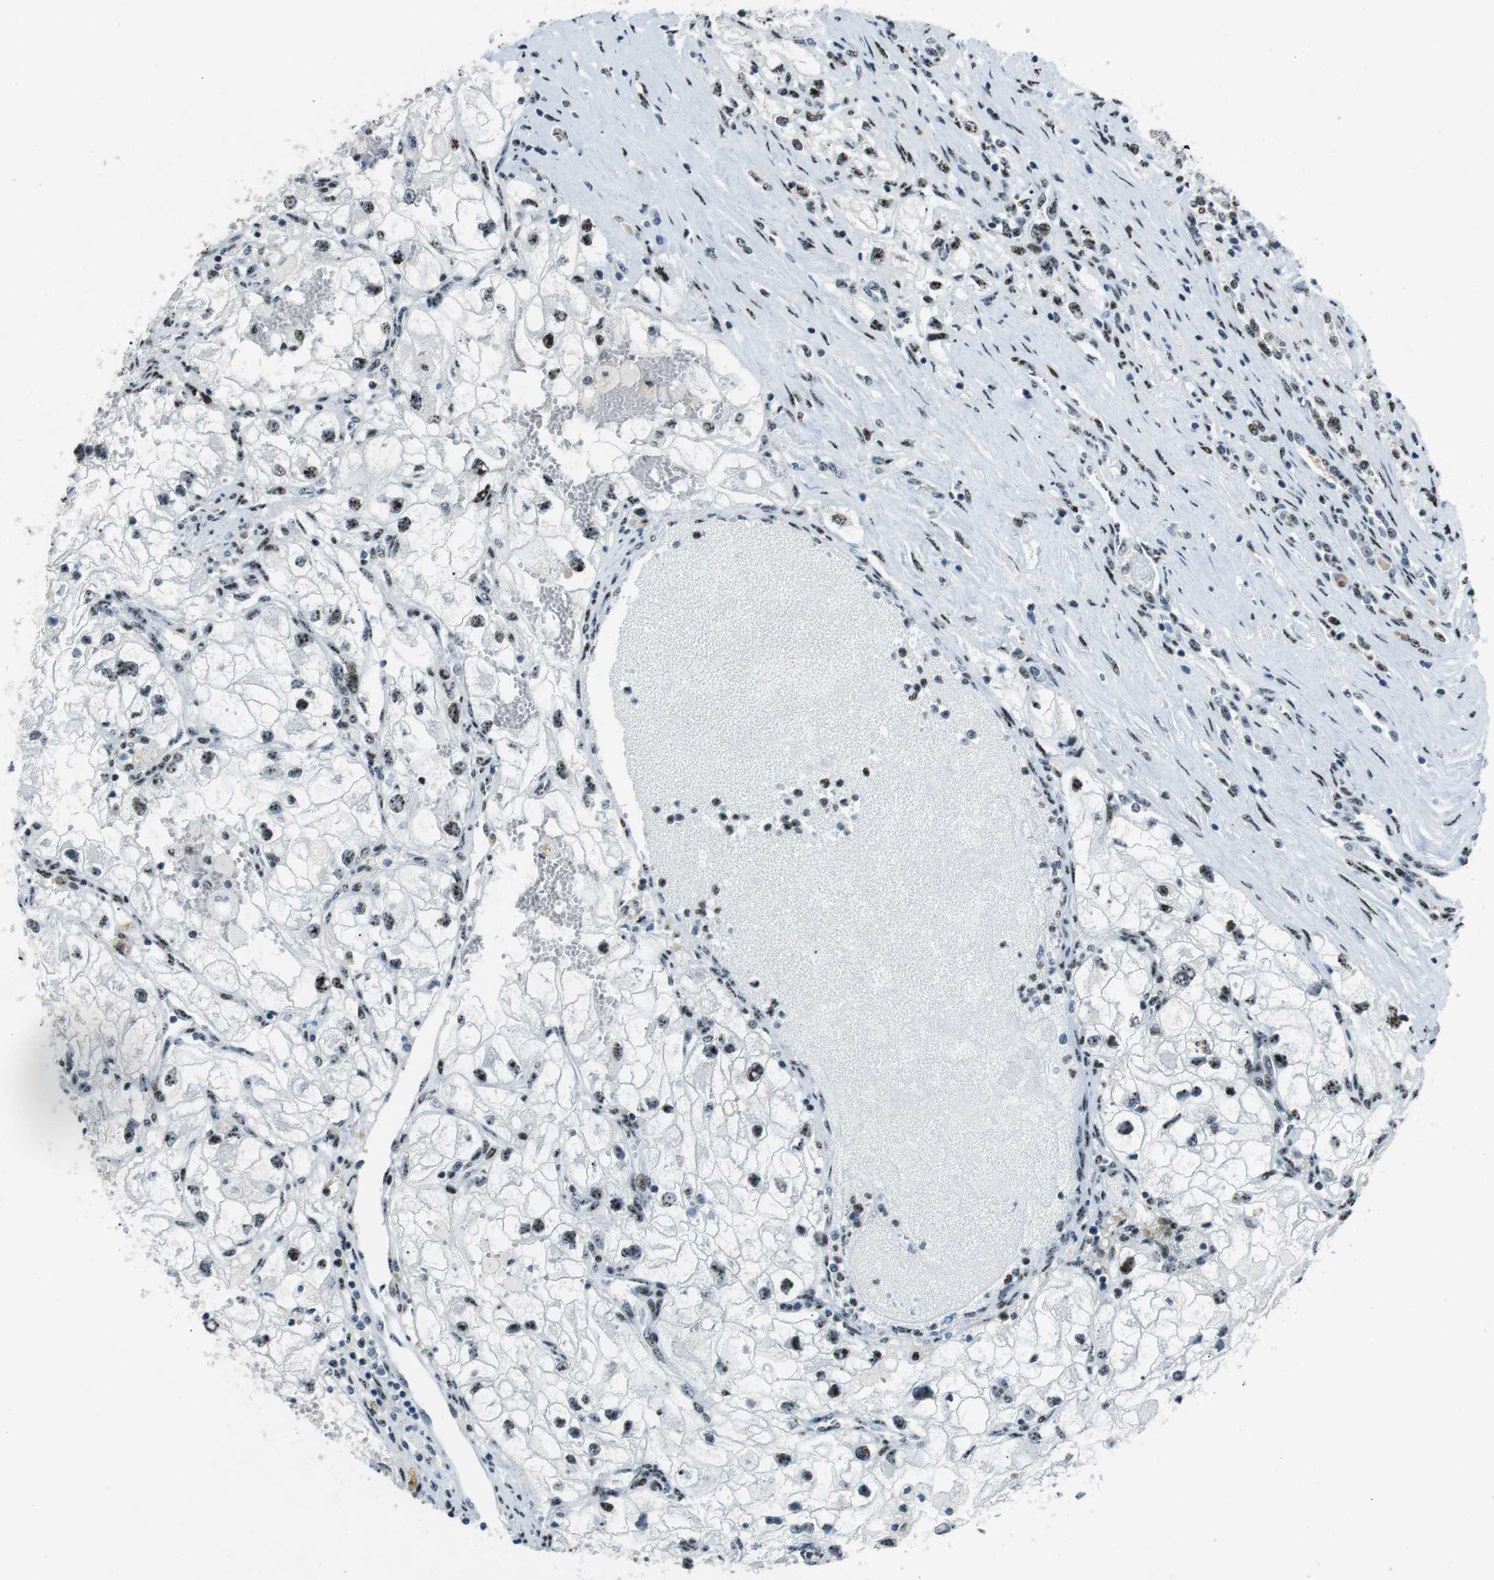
{"staining": {"intensity": "moderate", "quantity": ">75%", "location": "nuclear"}, "tissue": "renal cancer", "cell_type": "Tumor cells", "image_type": "cancer", "snomed": [{"axis": "morphology", "description": "Adenocarcinoma, NOS"}, {"axis": "topography", "description": "Kidney"}], "caption": "Moderate nuclear staining for a protein is identified in about >75% of tumor cells of renal adenocarcinoma using immunohistochemistry.", "gene": "PML", "patient": {"sex": "female", "age": 70}}